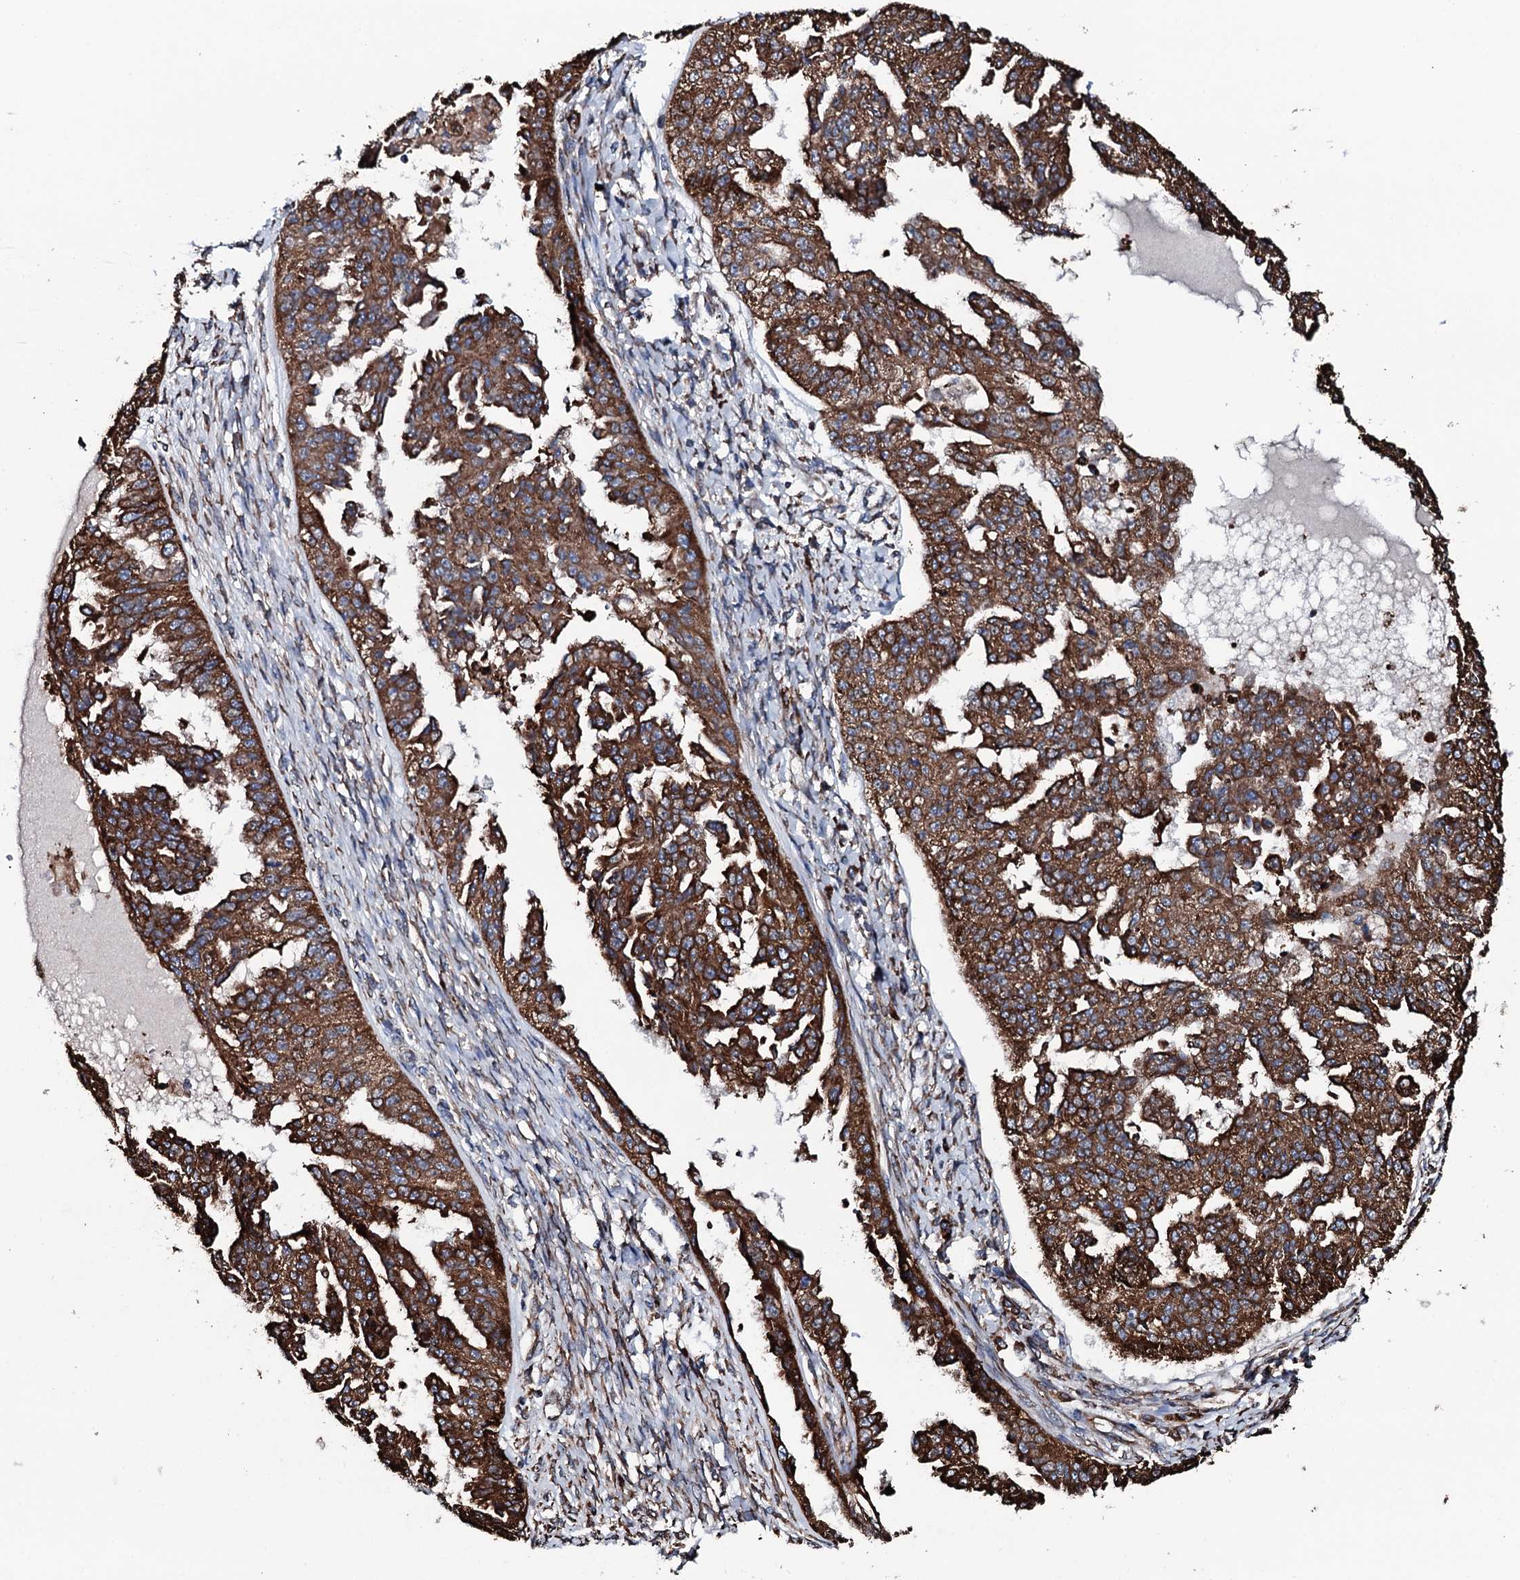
{"staining": {"intensity": "strong", "quantity": ">75%", "location": "cytoplasmic/membranous"}, "tissue": "ovarian cancer", "cell_type": "Tumor cells", "image_type": "cancer", "snomed": [{"axis": "morphology", "description": "Cystadenocarcinoma, serous, NOS"}, {"axis": "topography", "description": "Ovary"}], "caption": "Protein staining displays strong cytoplasmic/membranous expression in about >75% of tumor cells in ovarian cancer. (DAB = brown stain, brightfield microscopy at high magnification).", "gene": "RAB12", "patient": {"sex": "female", "age": 58}}